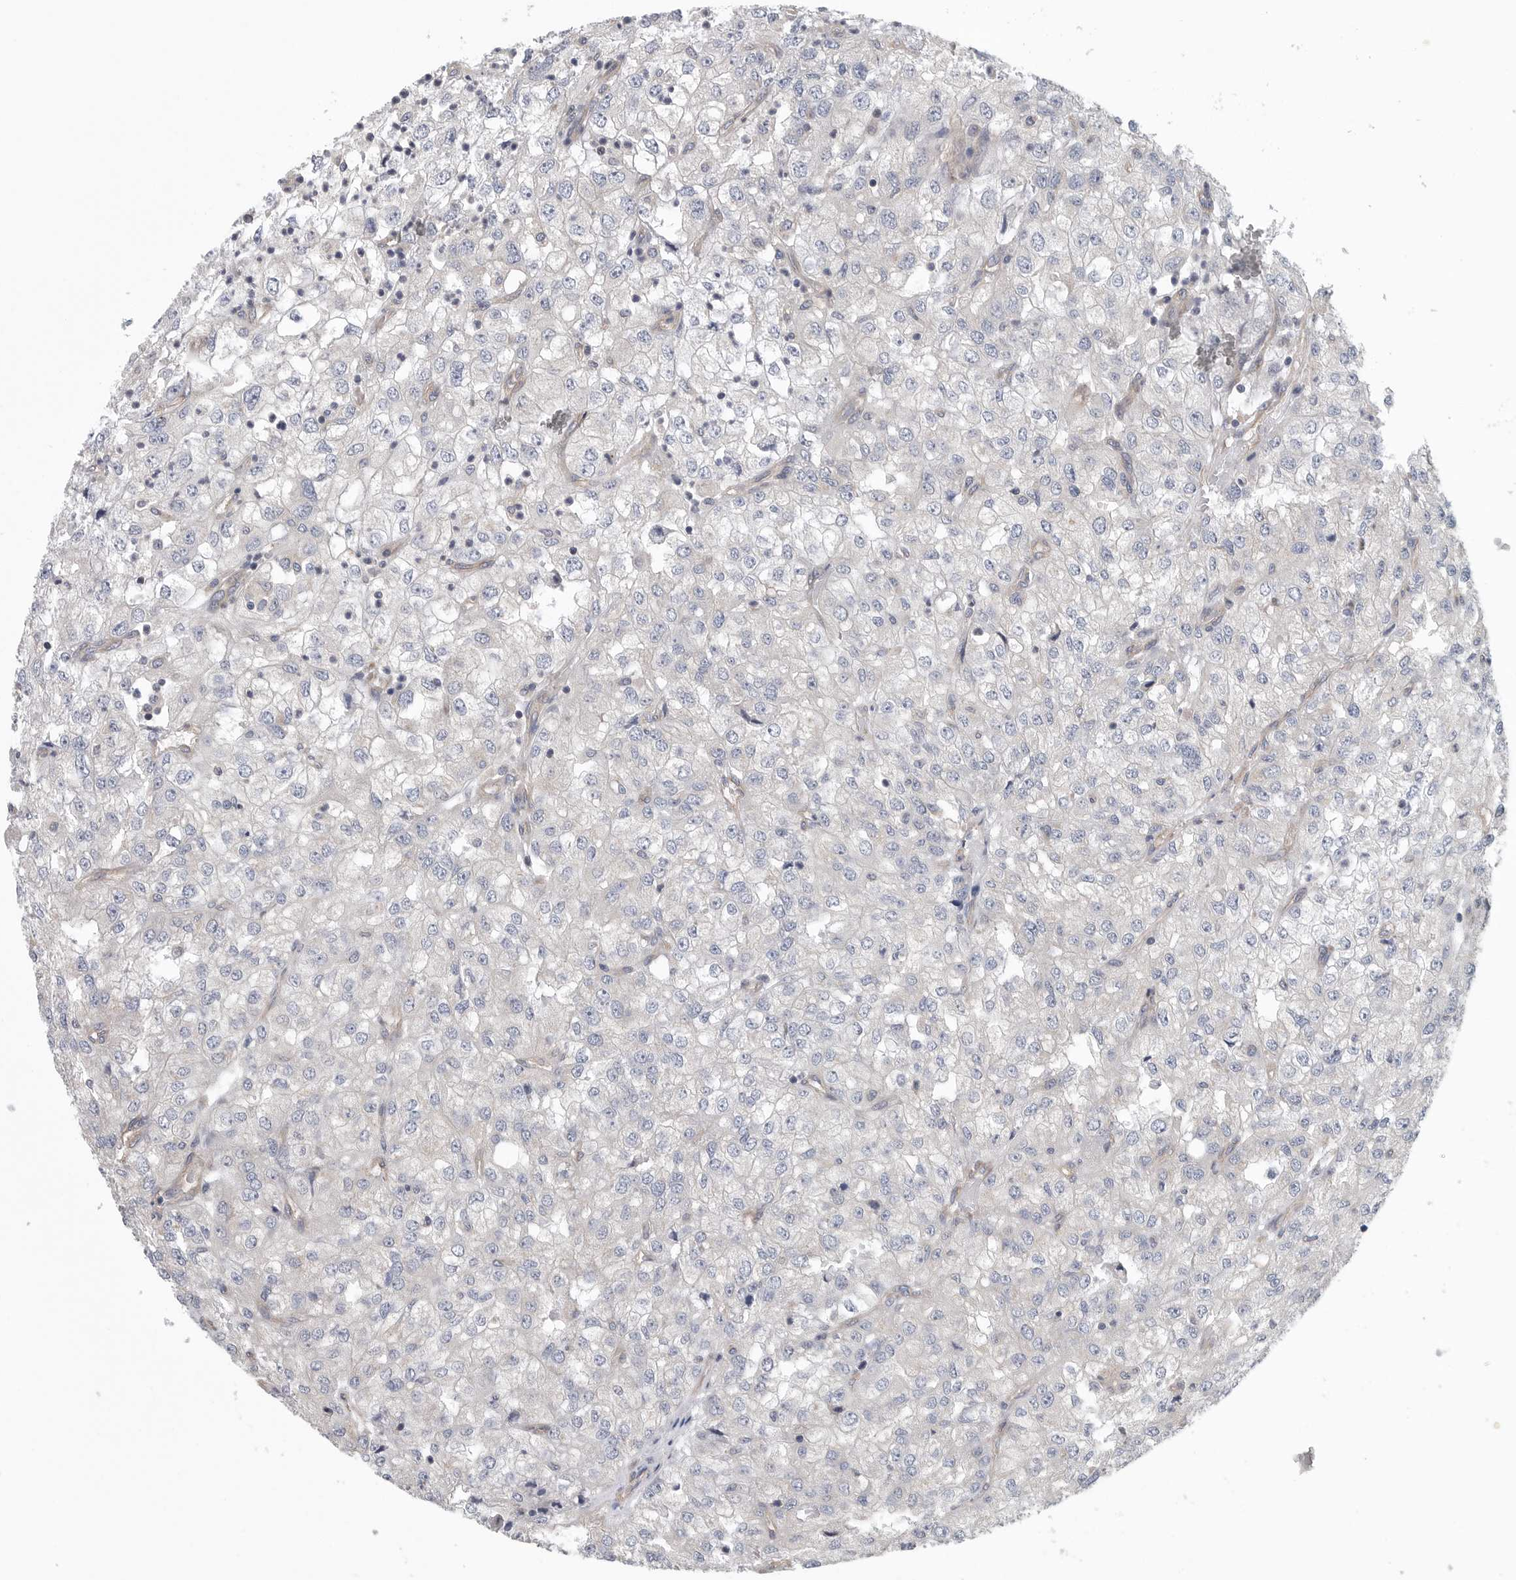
{"staining": {"intensity": "negative", "quantity": "none", "location": "none"}, "tissue": "renal cancer", "cell_type": "Tumor cells", "image_type": "cancer", "snomed": [{"axis": "morphology", "description": "Adenocarcinoma, NOS"}, {"axis": "topography", "description": "Kidney"}], "caption": "This is an immunohistochemistry (IHC) micrograph of renal cancer (adenocarcinoma). There is no expression in tumor cells.", "gene": "OXR1", "patient": {"sex": "female", "age": 54}}